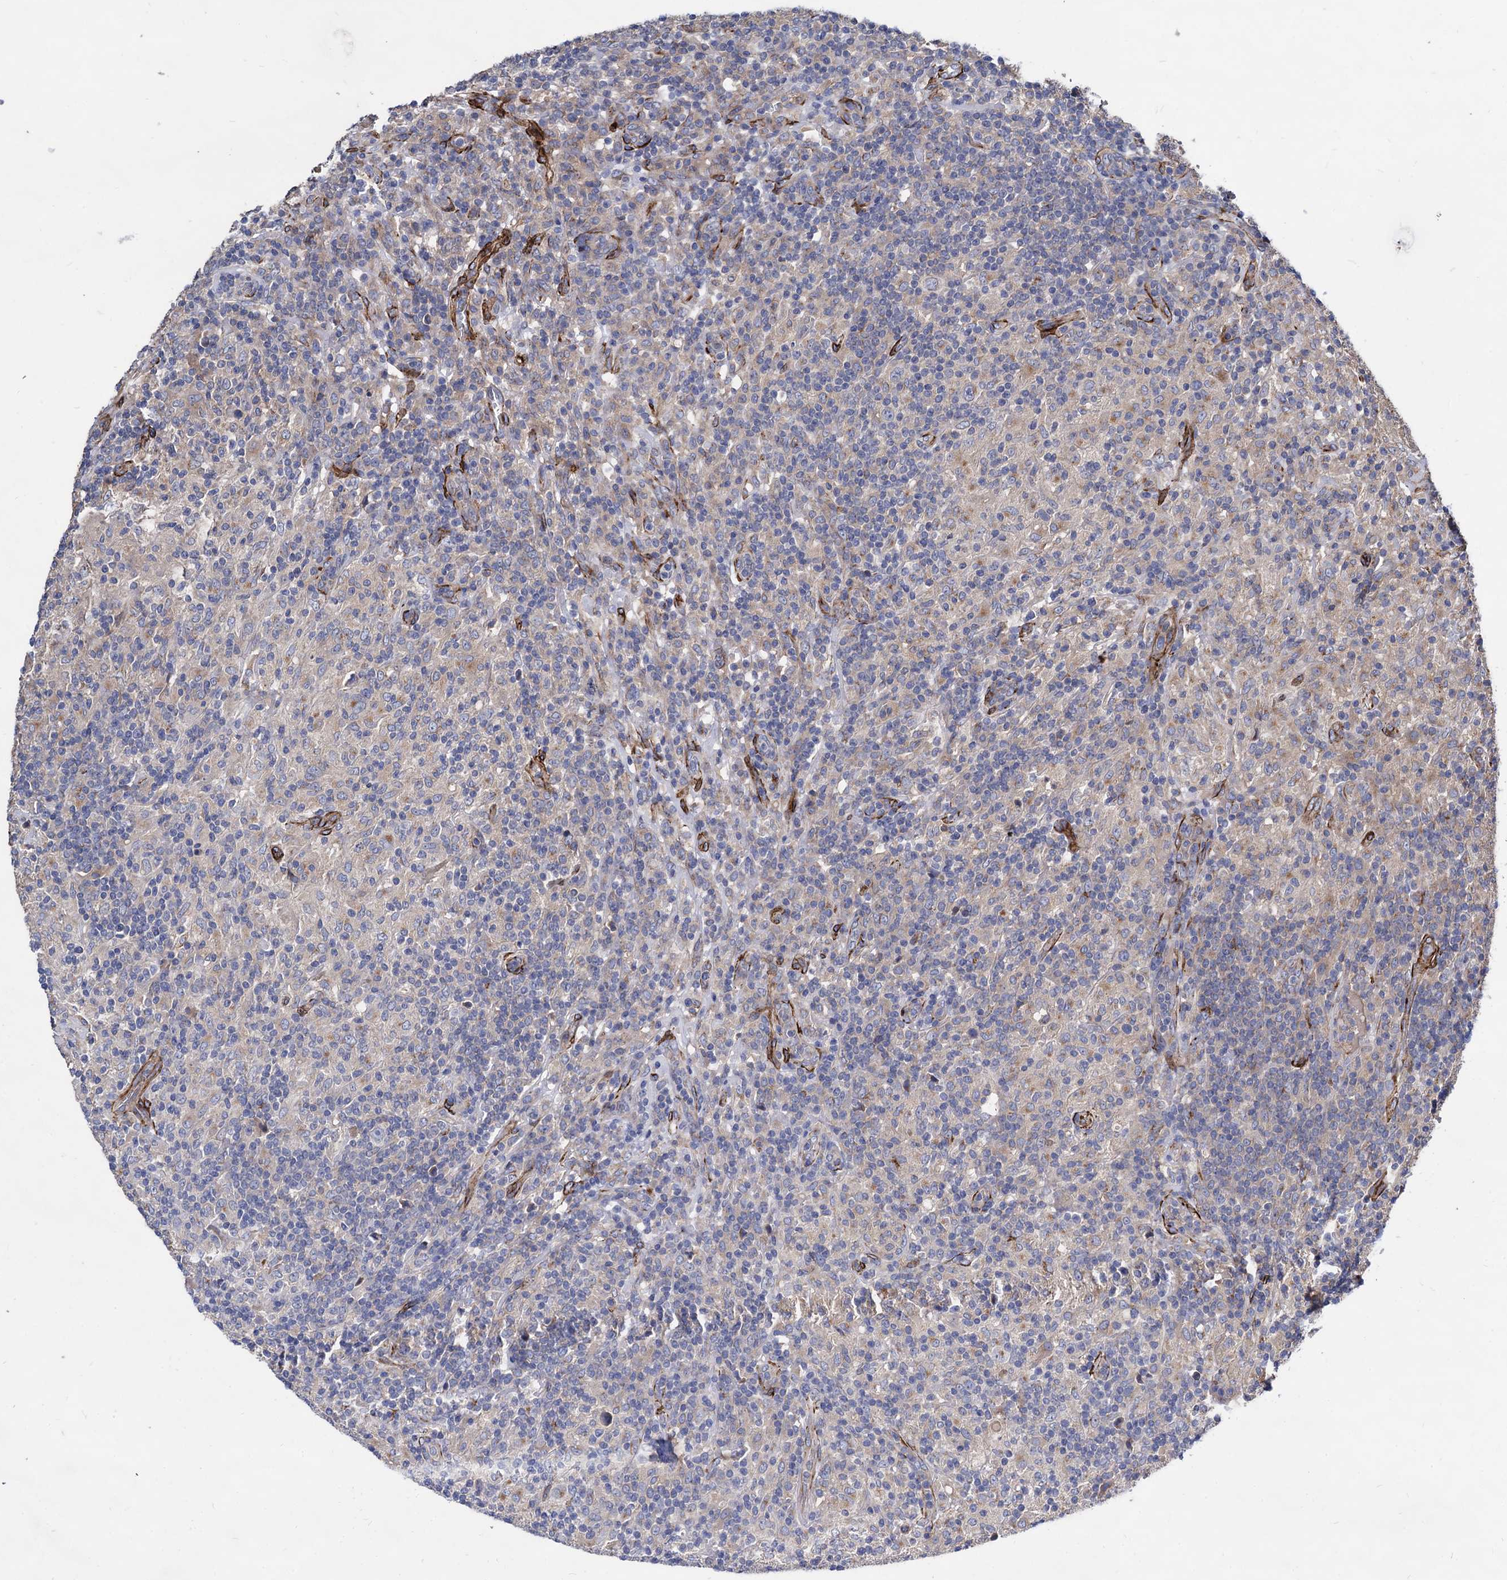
{"staining": {"intensity": "weak", "quantity": ">75%", "location": "cytoplasmic/membranous"}, "tissue": "lymphoma", "cell_type": "Tumor cells", "image_type": "cancer", "snomed": [{"axis": "morphology", "description": "Hodgkin's disease, NOS"}, {"axis": "topography", "description": "Lymph node"}], "caption": "Immunohistochemistry (IHC) (DAB) staining of human lymphoma shows weak cytoplasmic/membranous protein expression in approximately >75% of tumor cells. The protein of interest is stained brown, and the nuclei are stained in blue (DAB IHC with brightfield microscopy, high magnification).", "gene": "WDR11", "patient": {"sex": "male", "age": 70}}